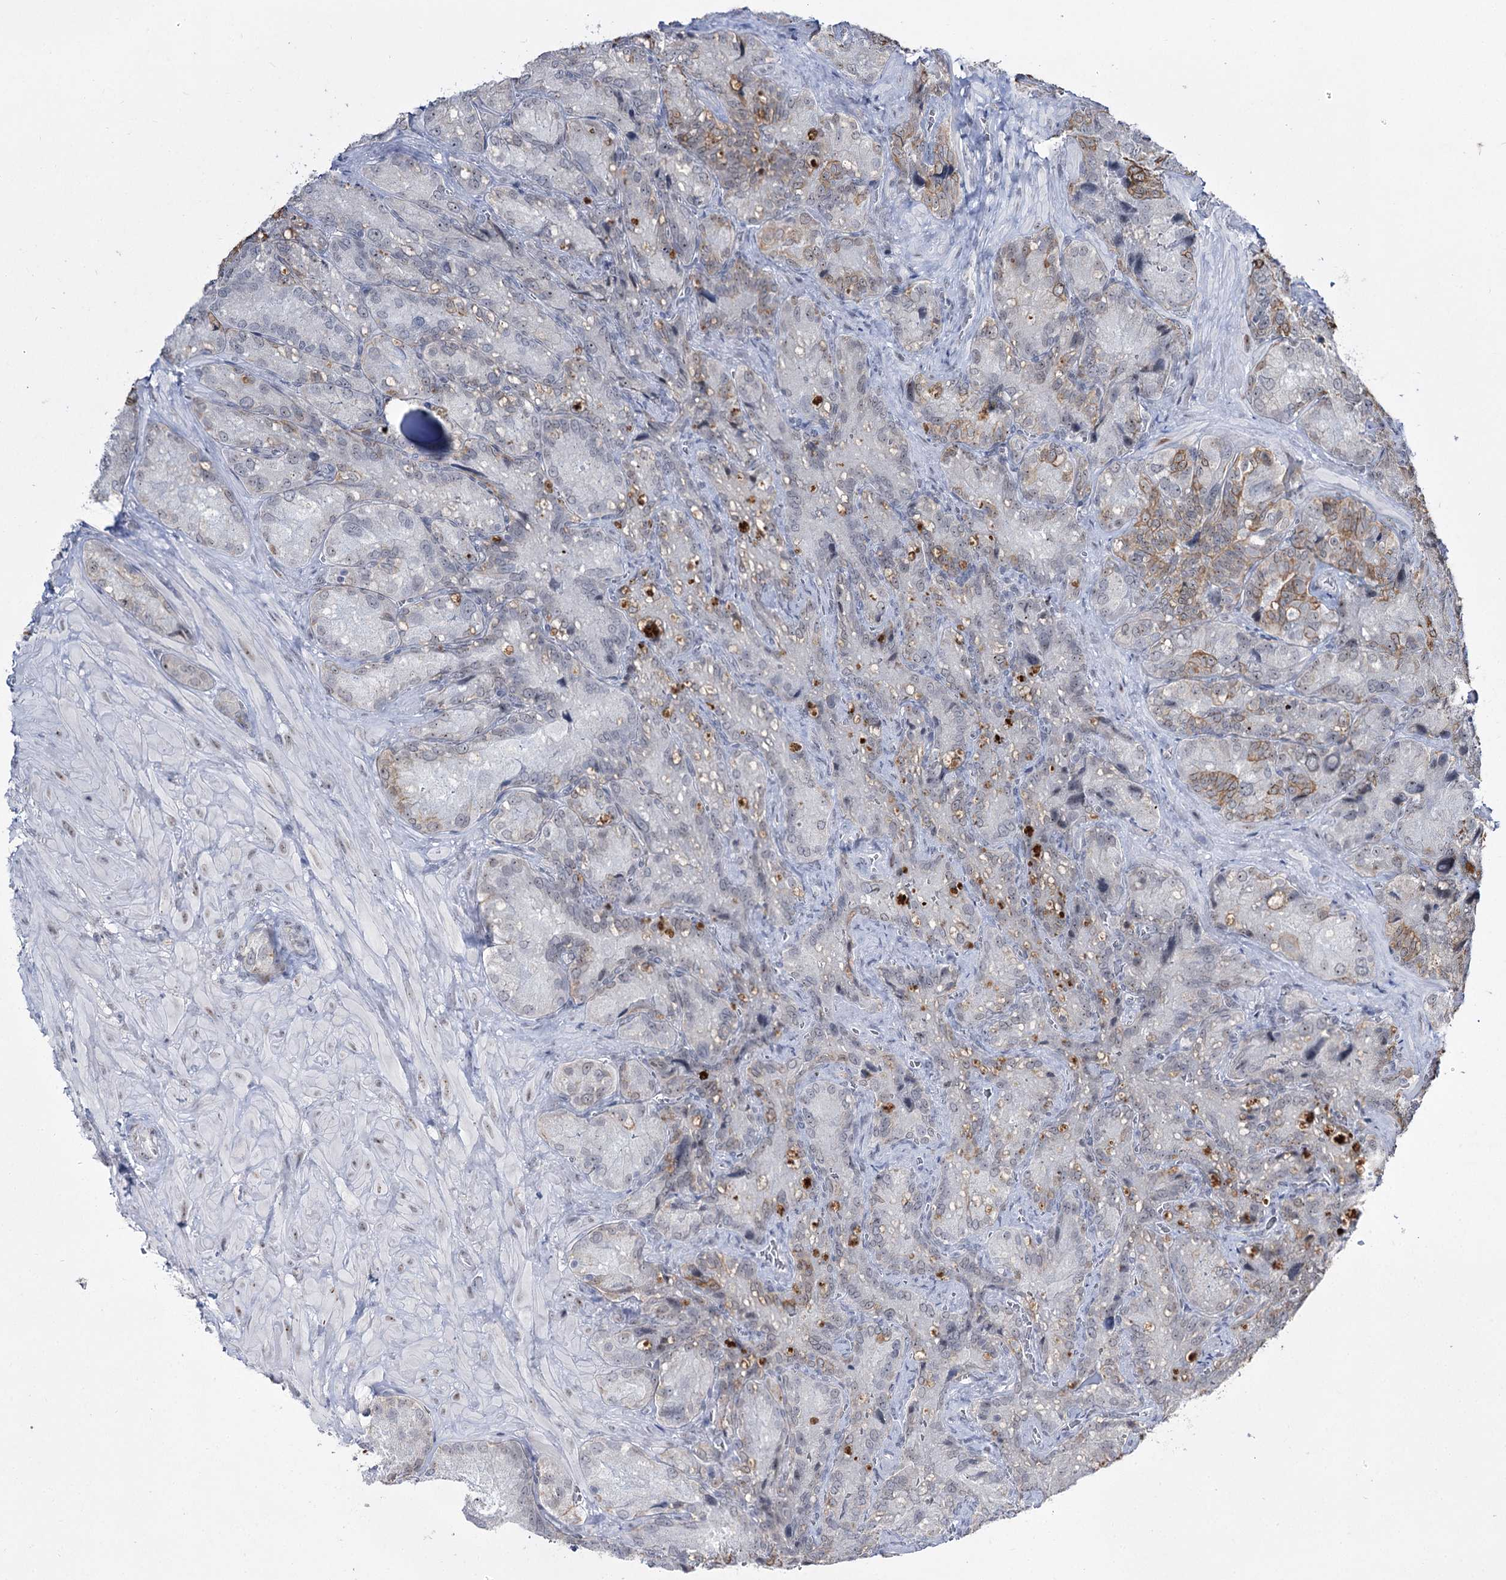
{"staining": {"intensity": "weak", "quantity": "<25%", "location": "cytoplasmic/membranous"}, "tissue": "seminal vesicle", "cell_type": "Glandular cells", "image_type": "normal", "snomed": [{"axis": "morphology", "description": "Normal tissue, NOS"}, {"axis": "topography", "description": "Seminal veicle"}], "caption": "There is no significant positivity in glandular cells of seminal vesicle. (Immunohistochemistry (ihc), brightfield microscopy, high magnification).", "gene": "DDX50", "patient": {"sex": "male", "age": 62}}